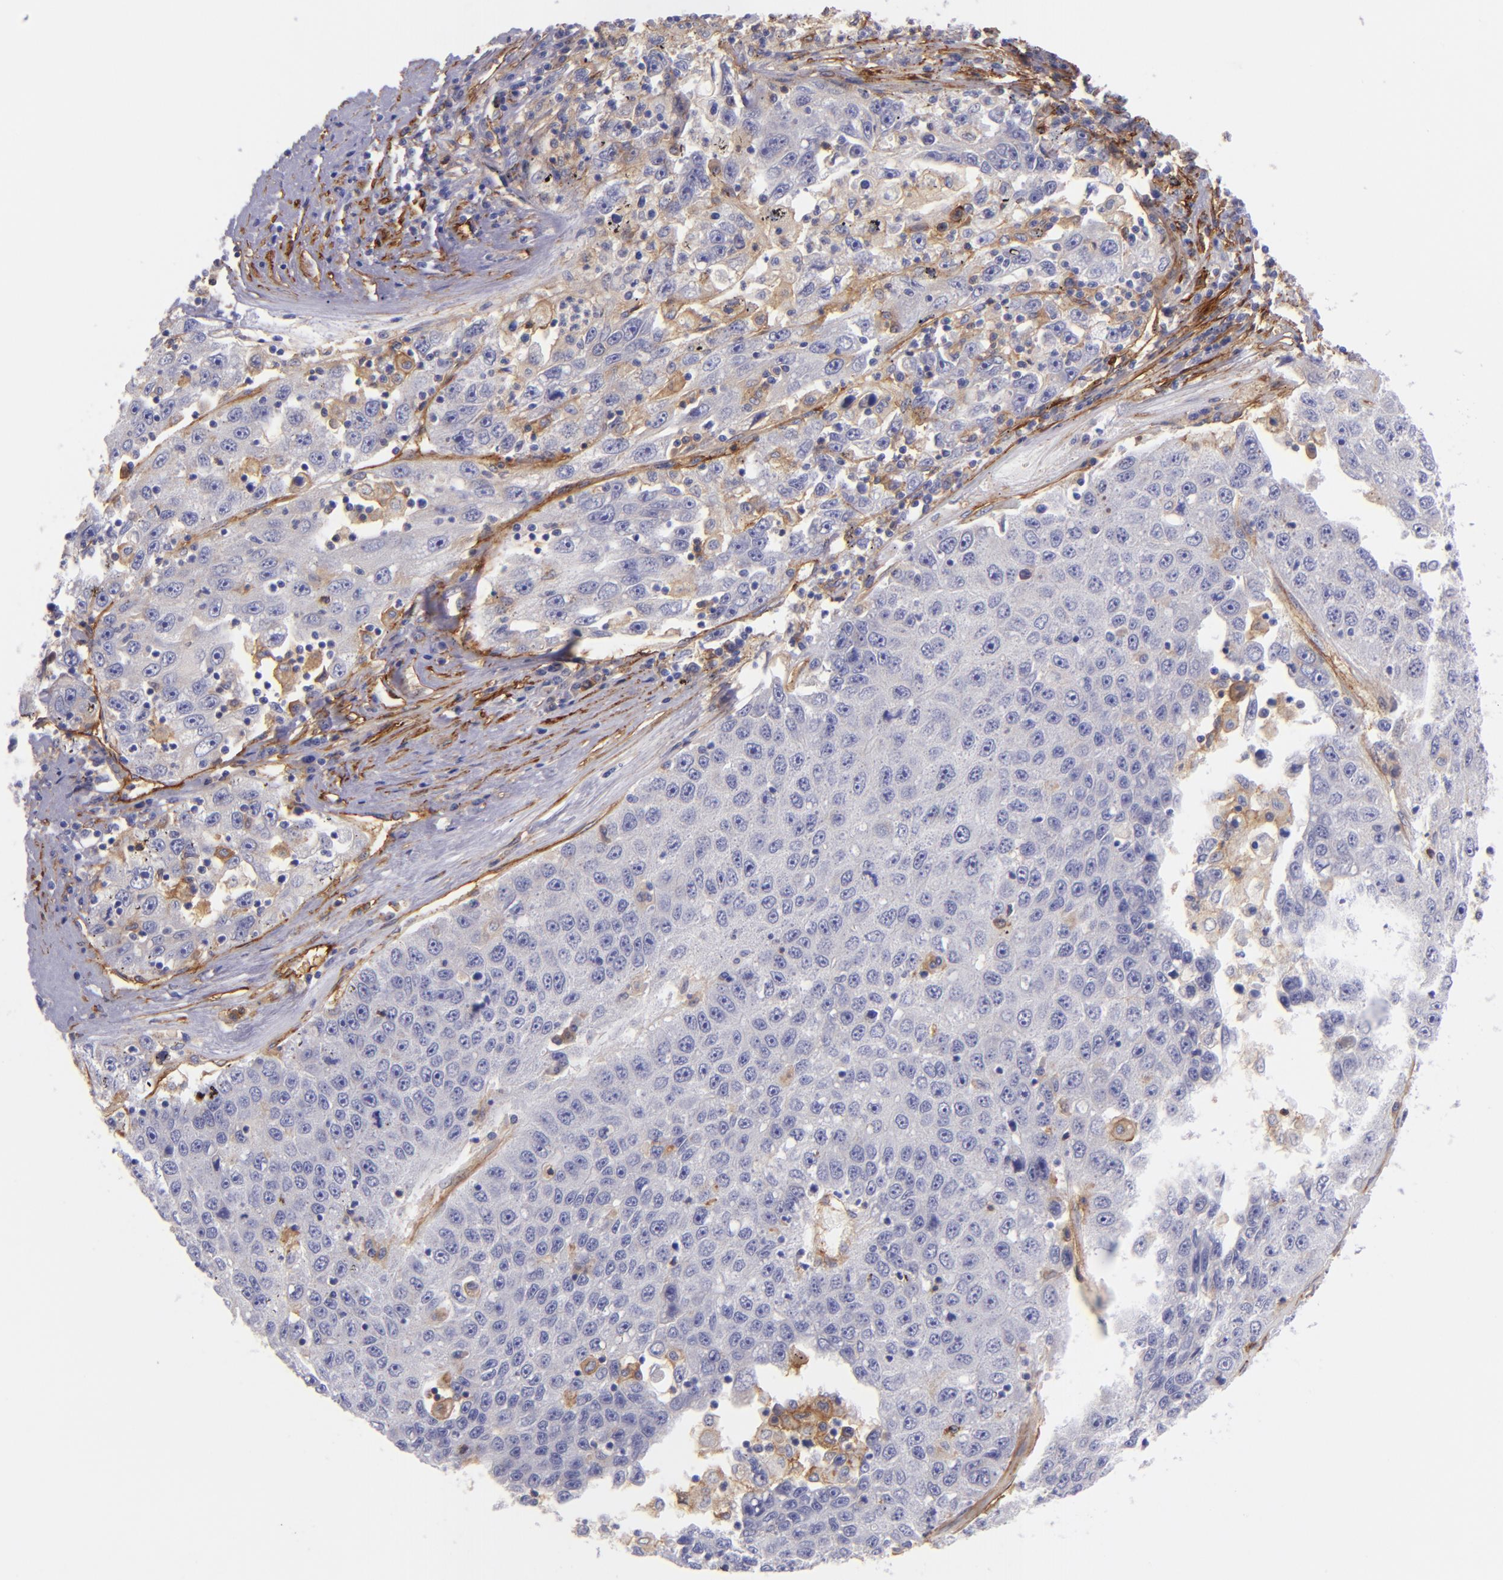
{"staining": {"intensity": "negative", "quantity": "none", "location": "none"}, "tissue": "liver cancer", "cell_type": "Tumor cells", "image_type": "cancer", "snomed": [{"axis": "morphology", "description": "Carcinoma, Hepatocellular, NOS"}, {"axis": "topography", "description": "Liver"}], "caption": "IHC photomicrograph of neoplastic tissue: liver cancer stained with DAB reveals no significant protein positivity in tumor cells. (Stains: DAB immunohistochemistry with hematoxylin counter stain, Microscopy: brightfield microscopy at high magnification).", "gene": "ENTPD1", "patient": {"sex": "male", "age": 49}}